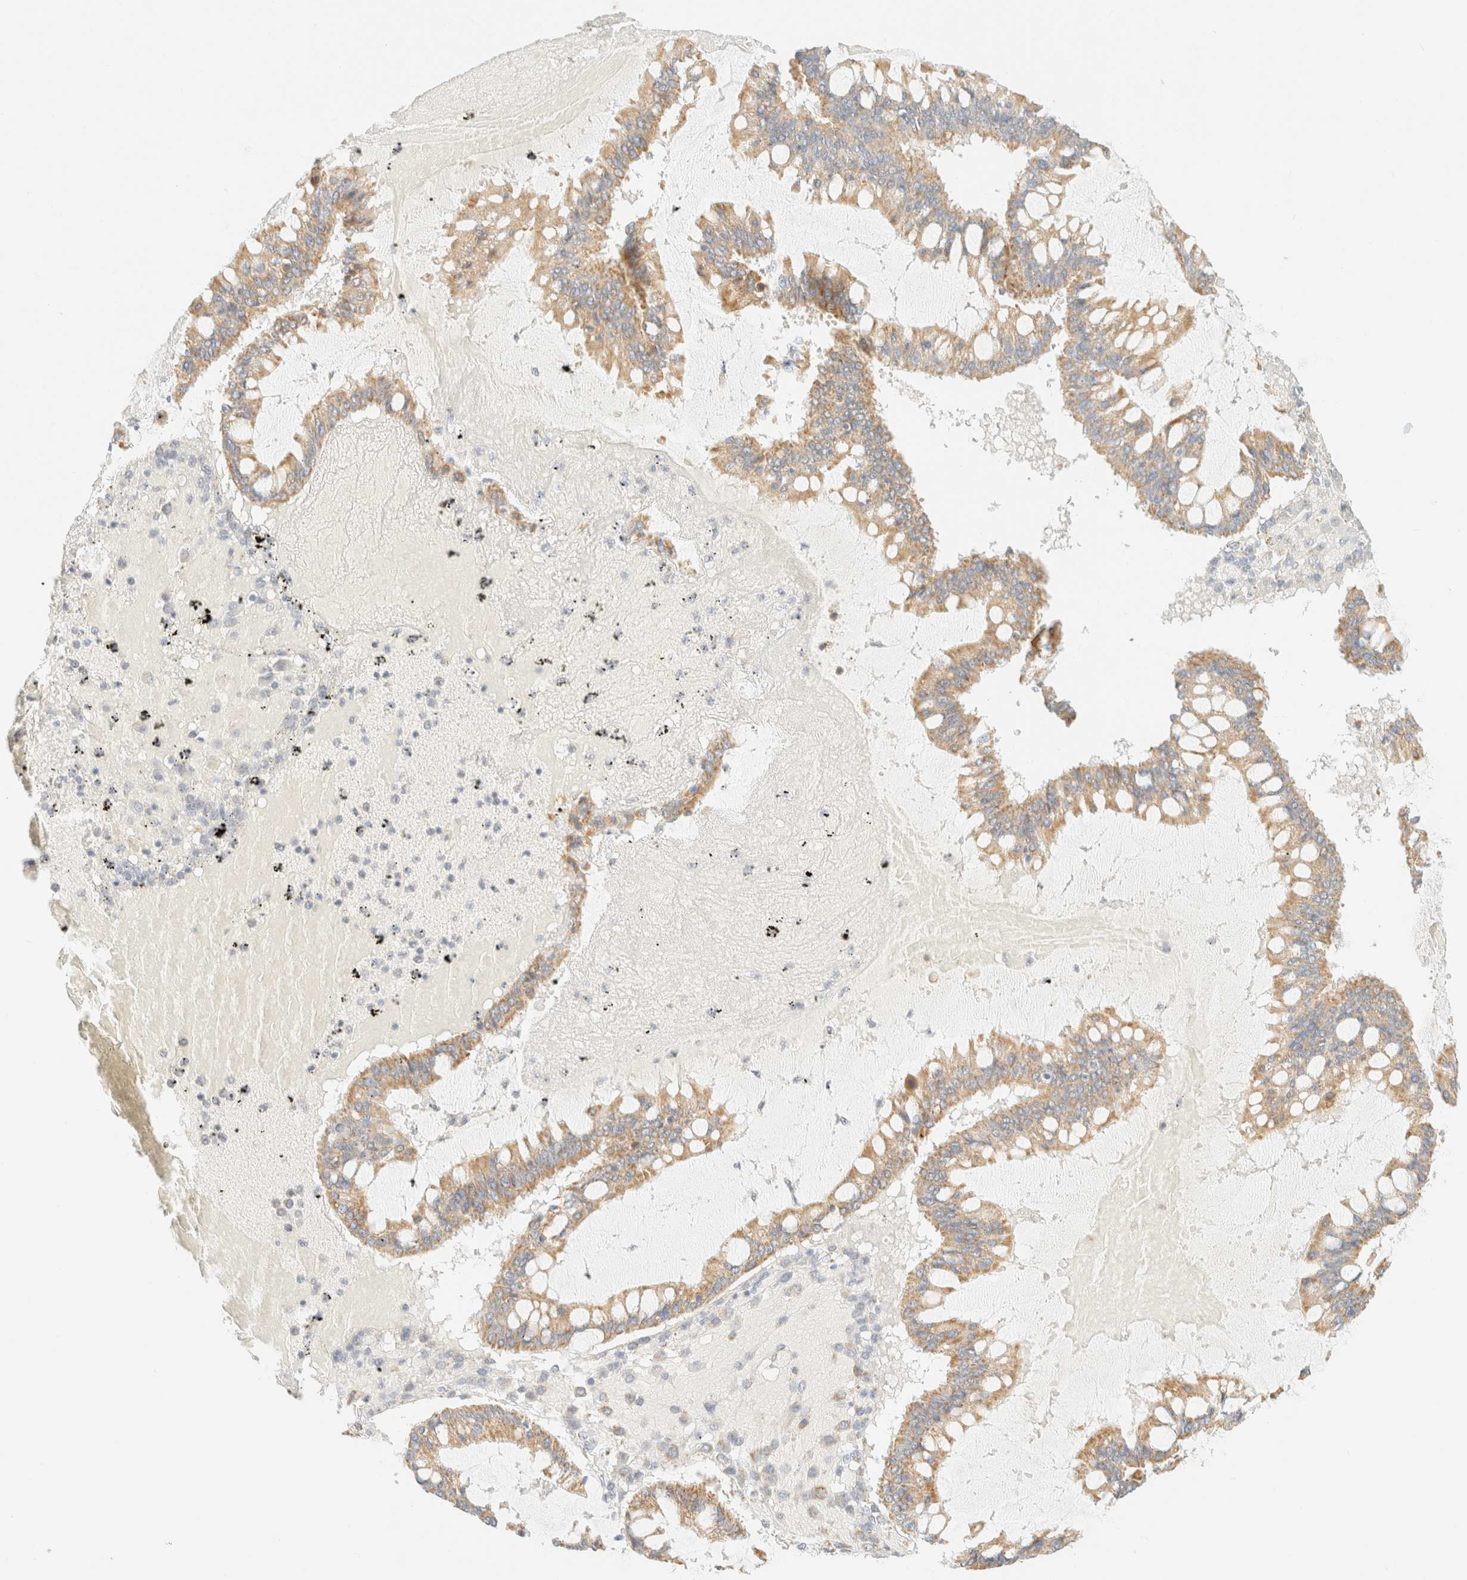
{"staining": {"intensity": "moderate", "quantity": ">75%", "location": "cytoplasmic/membranous"}, "tissue": "ovarian cancer", "cell_type": "Tumor cells", "image_type": "cancer", "snomed": [{"axis": "morphology", "description": "Cystadenocarcinoma, mucinous, NOS"}, {"axis": "topography", "description": "Ovary"}], "caption": "Tumor cells exhibit moderate cytoplasmic/membranous expression in approximately >75% of cells in ovarian cancer.", "gene": "MRM3", "patient": {"sex": "female", "age": 73}}